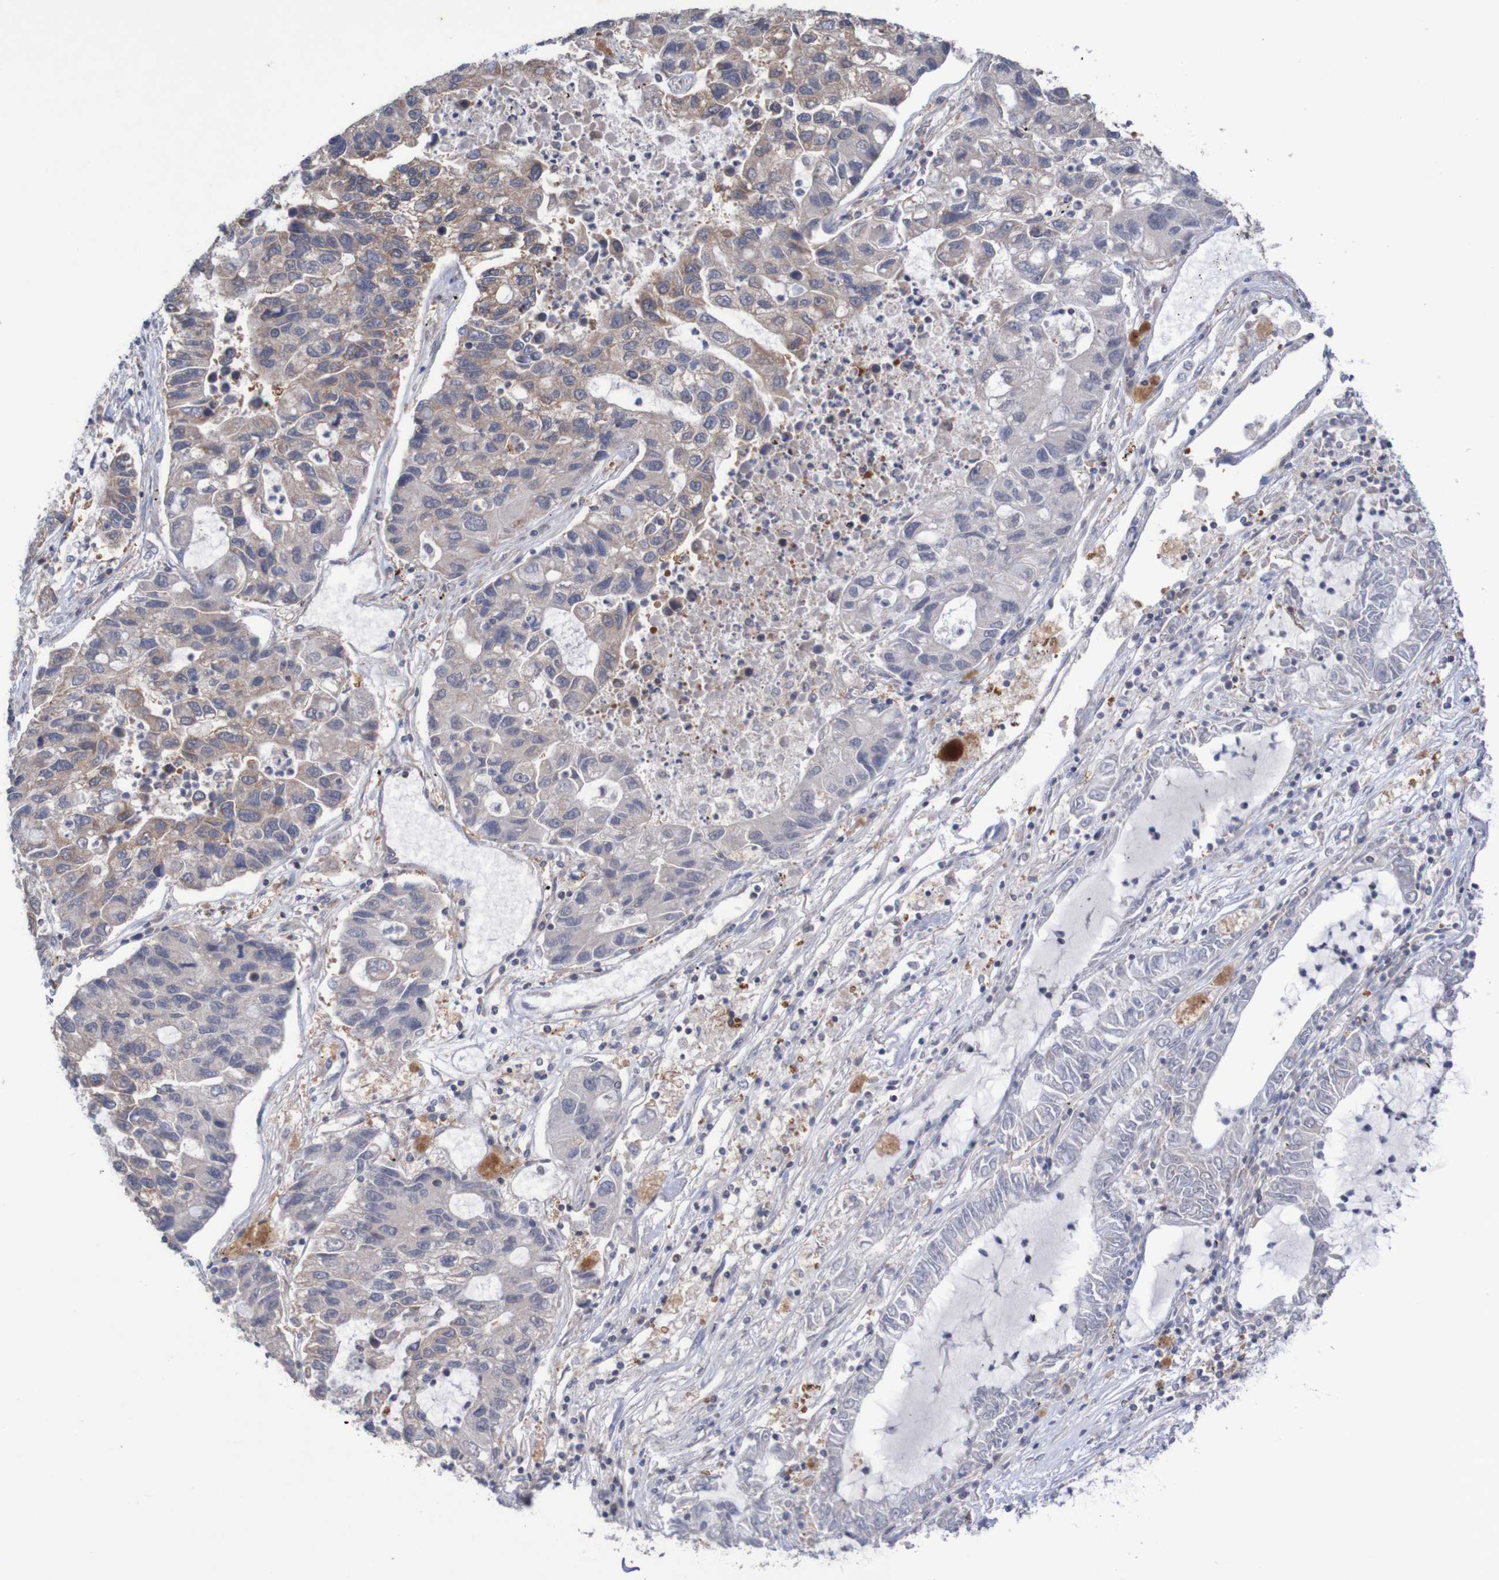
{"staining": {"intensity": "weak", "quantity": ">75%", "location": "cytoplasmic/membranous"}, "tissue": "lung cancer", "cell_type": "Tumor cells", "image_type": "cancer", "snomed": [{"axis": "morphology", "description": "Adenocarcinoma, NOS"}, {"axis": "topography", "description": "Lung"}], "caption": "Human lung cancer (adenocarcinoma) stained with a brown dye exhibits weak cytoplasmic/membranous positive positivity in about >75% of tumor cells.", "gene": "C3orf18", "patient": {"sex": "female", "age": 51}}